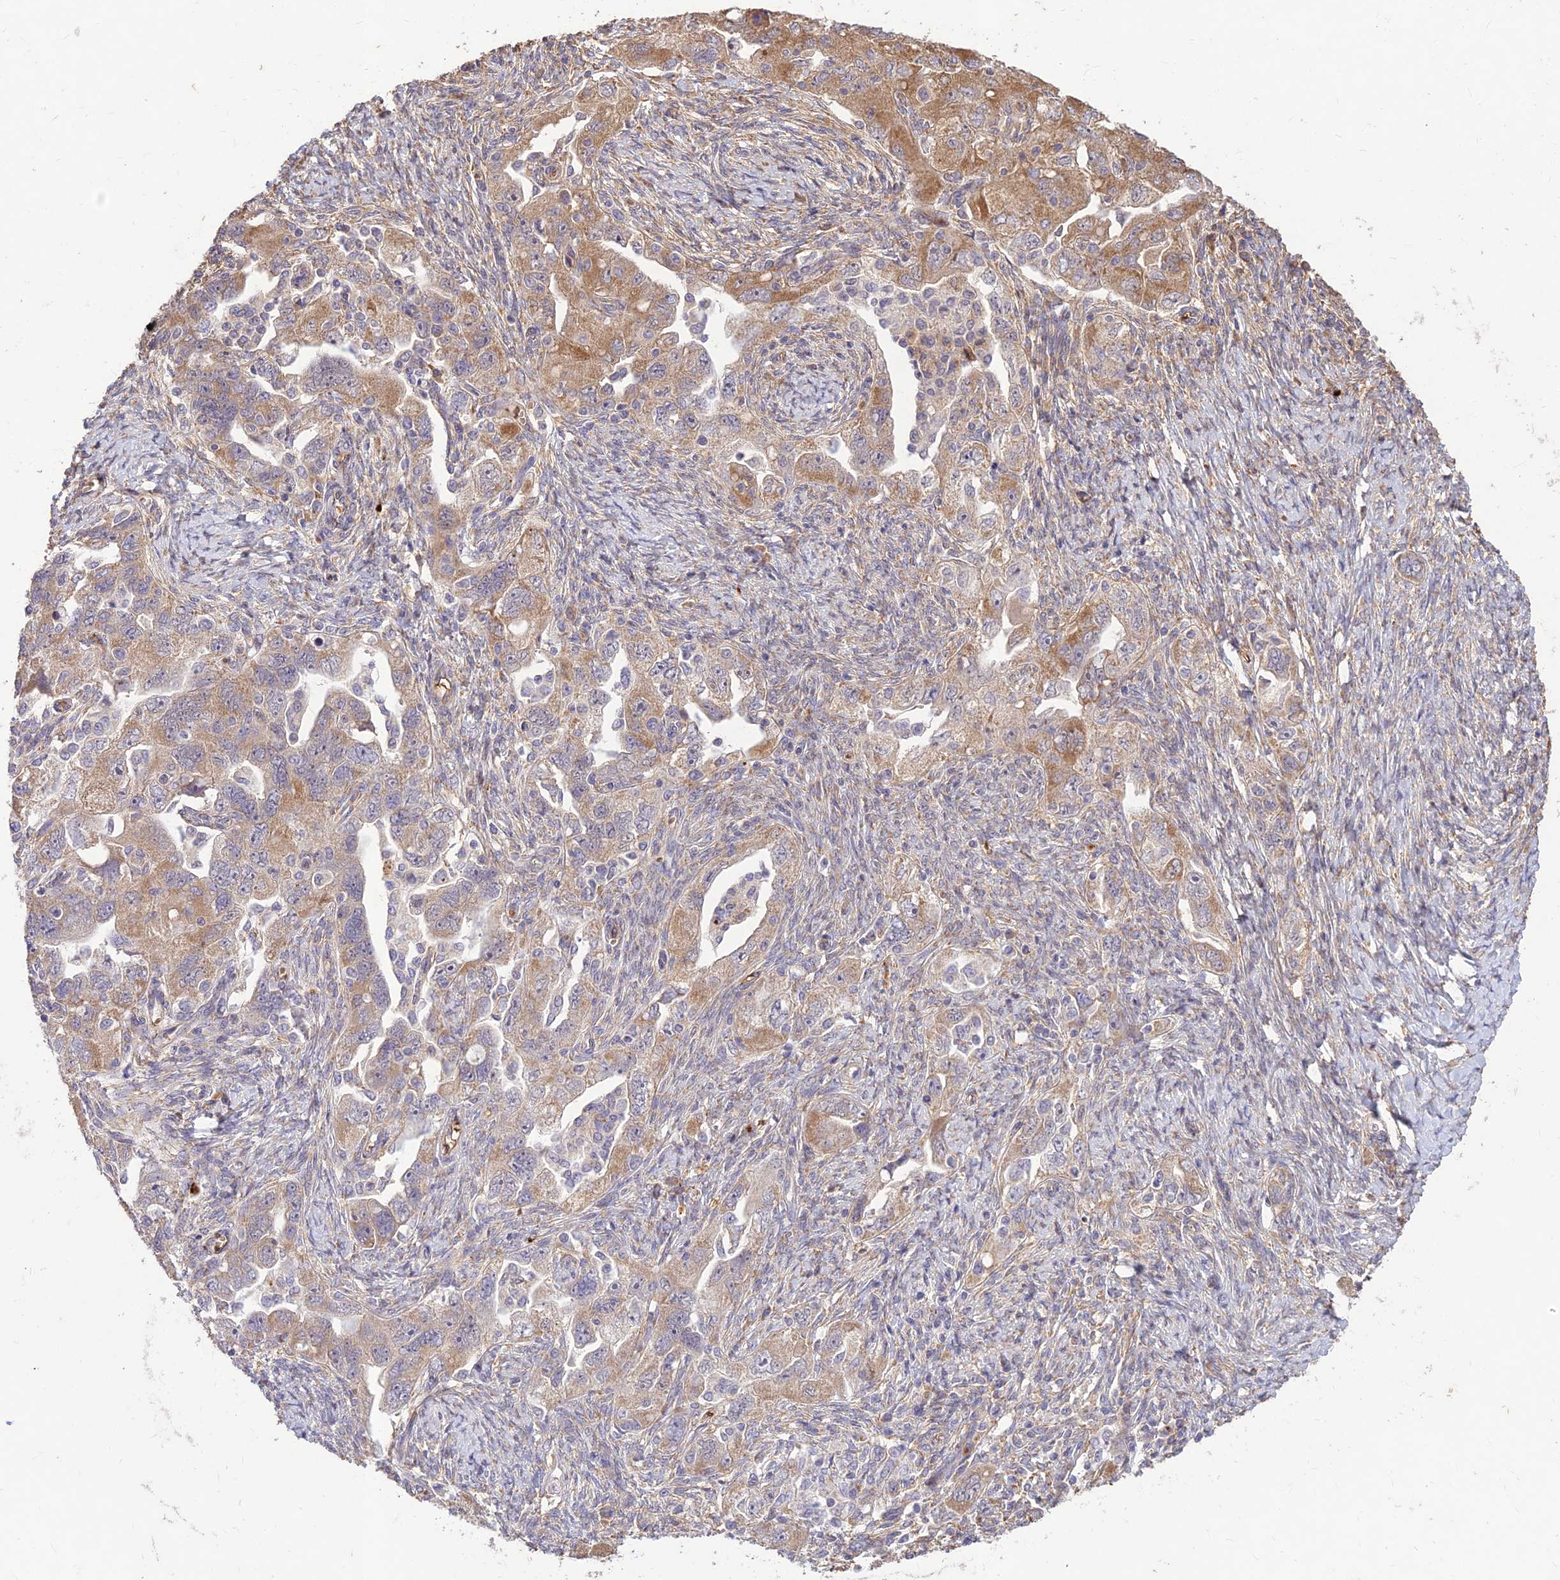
{"staining": {"intensity": "weak", "quantity": ">75%", "location": "cytoplasmic/membranous"}, "tissue": "ovarian cancer", "cell_type": "Tumor cells", "image_type": "cancer", "snomed": [{"axis": "morphology", "description": "Carcinoma, NOS"}, {"axis": "morphology", "description": "Cystadenocarcinoma, serous, NOS"}, {"axis": "topography", "description": "Ovary"}], "caption": "Human serous cystadenocarcinoma (ovarian) stained with a brown dye demonstrates weak cytoplasmic/membranous positive expression in approximately >75% of tumor cells.", "gene": "PPP1R11", "patient": {"sex": "female", "age": 69}}